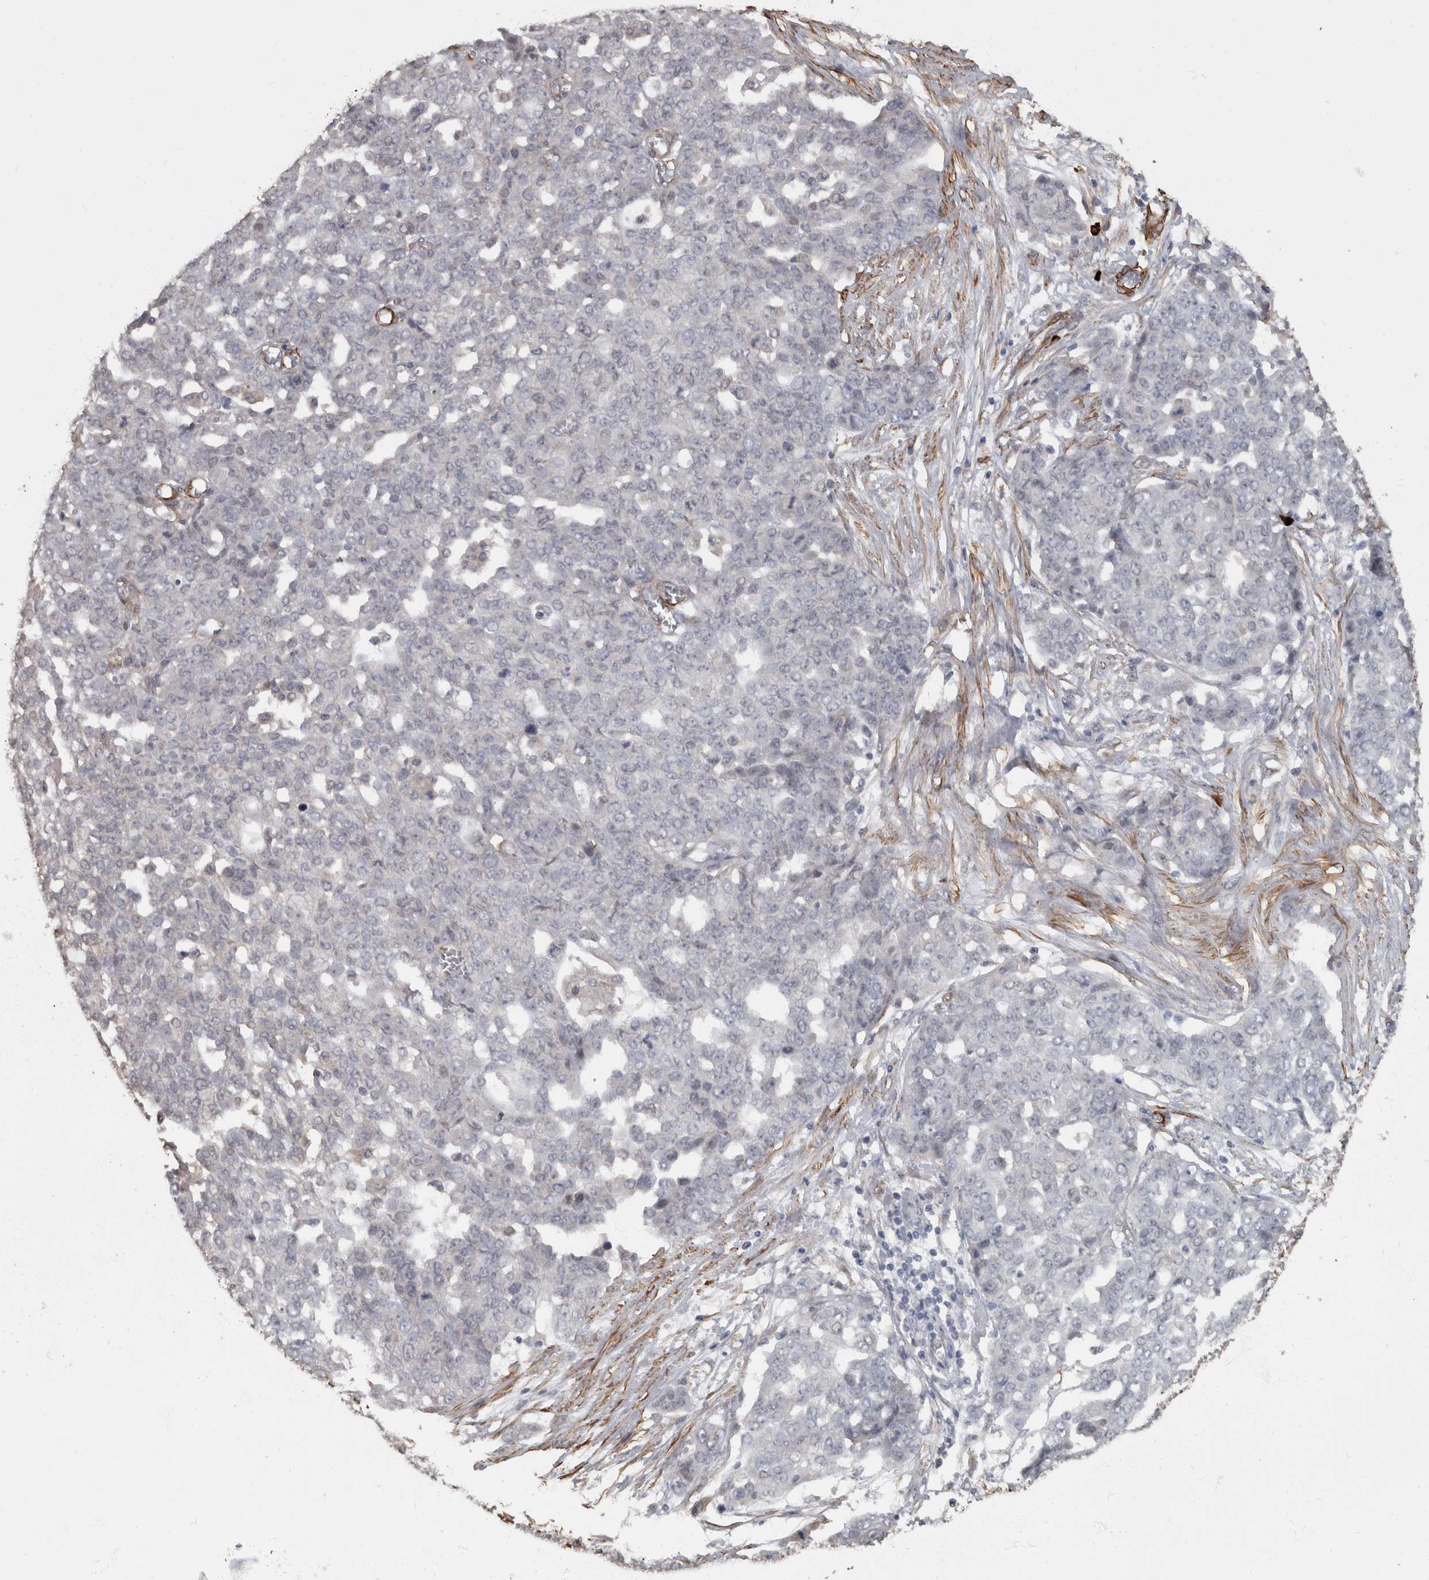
{"staining": {"intensity": "negative", "quantity": "none", "location": "none"}, "tissue": "ovarian cancer", "cell_type": "Tumor cells", "image_type": "cancer", "snomed": [{"axis": "morphology", "description": "Cystadenocarcinoma, serous, NOS"}, {"axis": "topography", "description": "Soft tissue"}, {"axis": "topography", "description": "Ovary"}], "caption": "A histopathology image of human ovarian cancer (serous cystadenocarcinoma) is negative for staining in tumor cells.", "gene": "MASTL", "patient": {"sex": "female", "age": 57}}